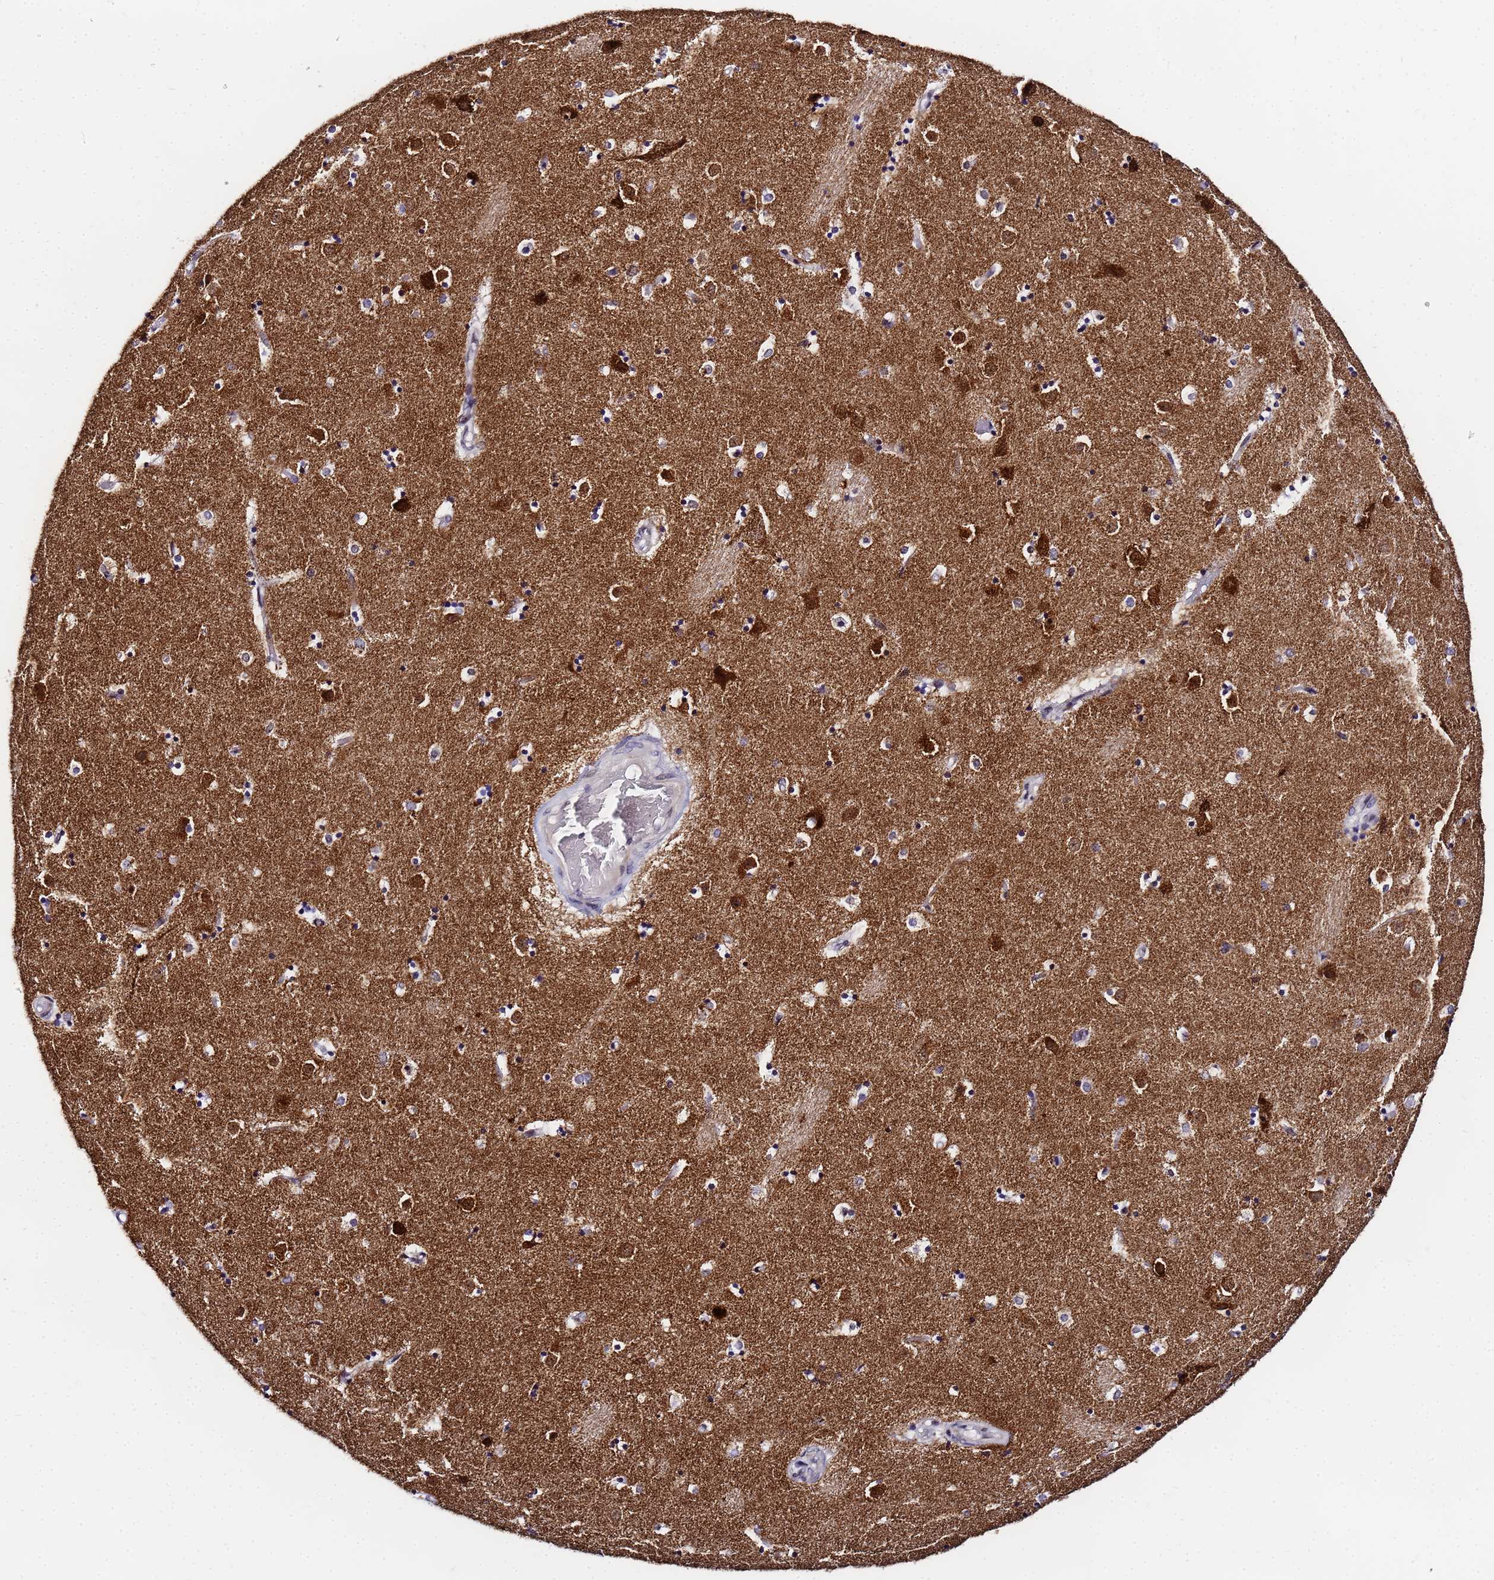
{"staining": {"intensity": "moderate", "quantity": "<25%", "location": "cytoplasmic/membranous"}, "tissue": "caudate", "cell_type": "Glial cells", "image_type": "normal", "snomed": [{"axis": "morphology", "description": "Normal tissue, NOS"}, {"axis": "topography", "description": "Lateral ventricle wall"}], "caption": "The histopathology image shows staining of benign caudate, revealing moderate cytoplasmic/membranous protein positivity (brown color) within glial cells.", "gene": "CKMT1A", "patient": {"sex": "female", "age": 52}}